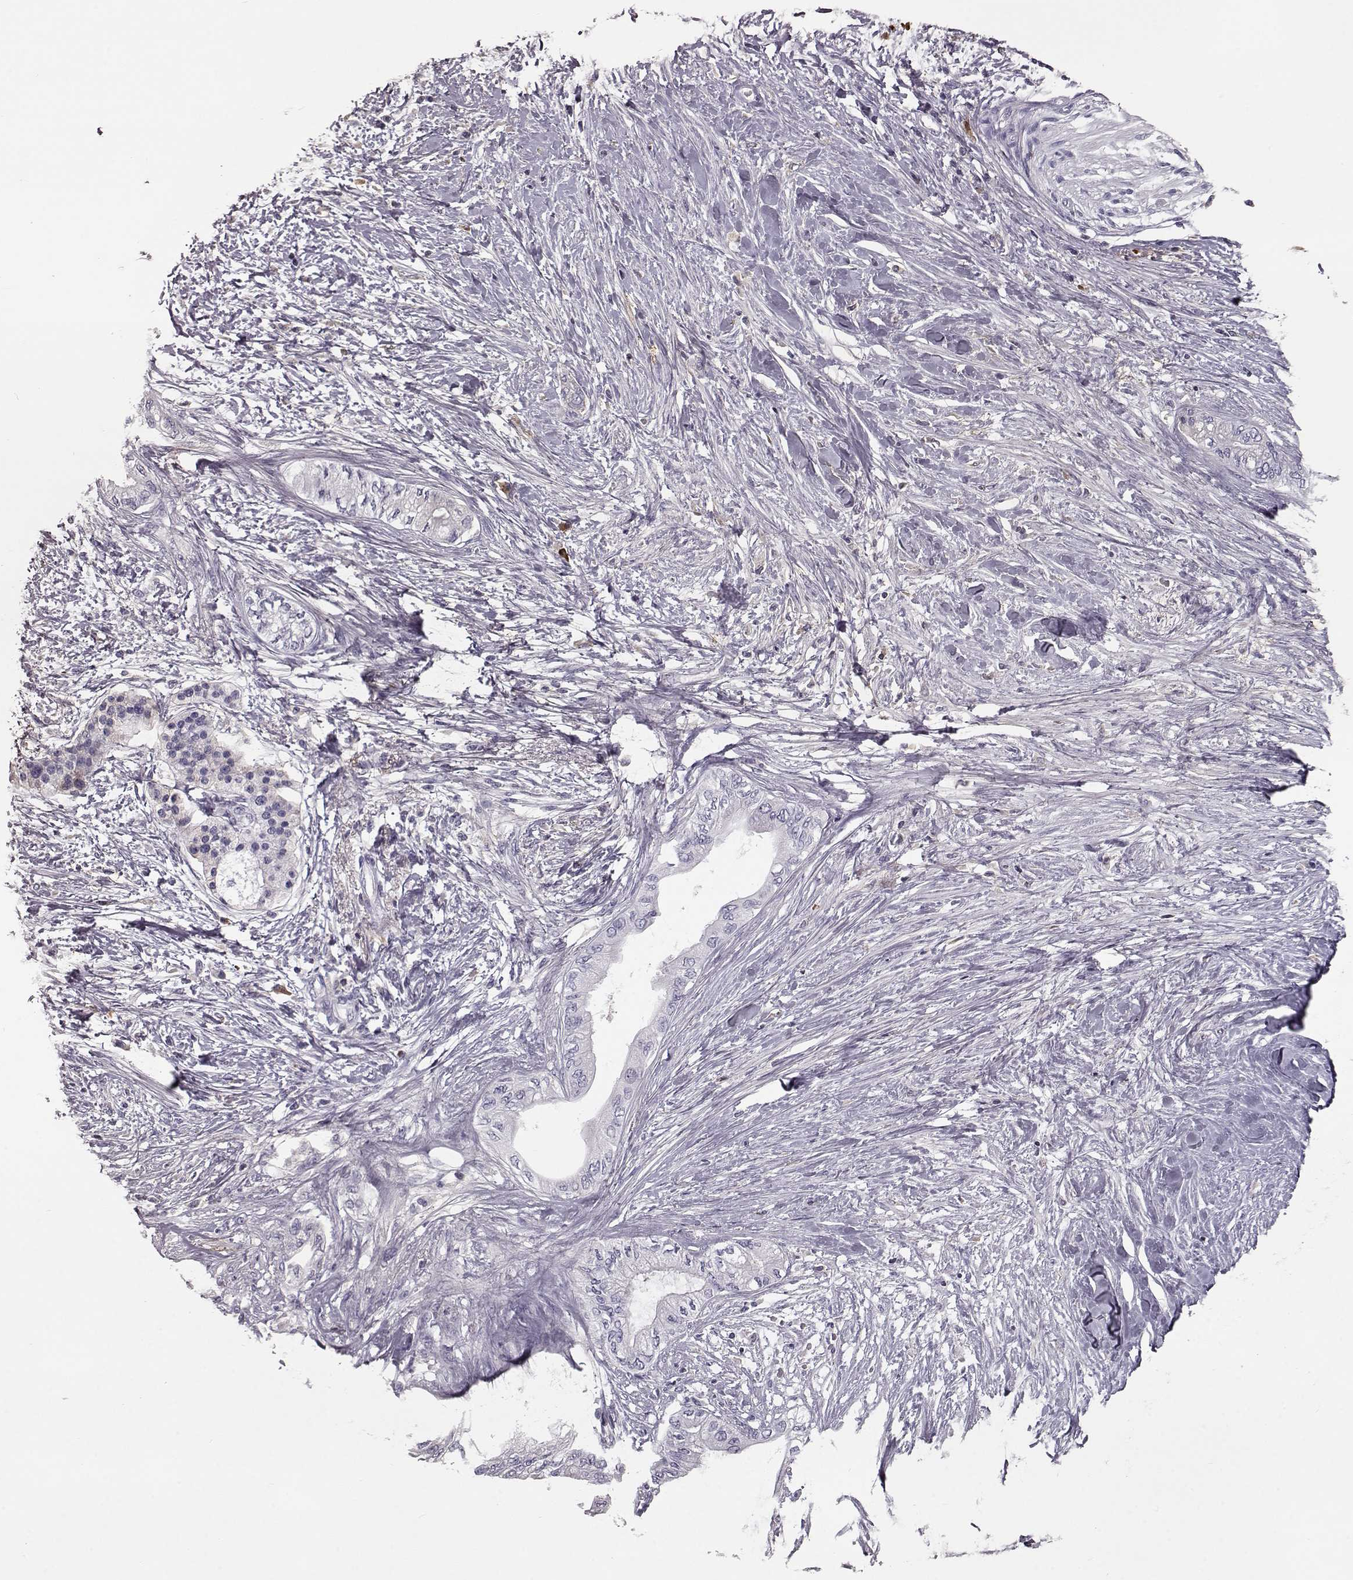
{"staining": {"intensity": "negative", "quantity": "none", "location": "none"}, "tissue": "pancreatic cancer", "cell_type": "Tumor cells", "image_type": "cancer", "snomed": [{"axis": "morphology", "description": "Normal tissue, NOS"}, {"axis": "morphology", "description": "Adenocarcinoma, NOS"}, {"axis": "topography", "description": "Pancreas"}, {"axis": "topography", "description": "Duodenum"}], "caption": "Immunohistochemistry (IHC) photomicrograph of human adenocarcinoma (pancreatic) stained for a protein (brown), which exhibits no expression in tumor cells.", "gene": "CCL19", "patient": {"sex": "female", "age": 60}}